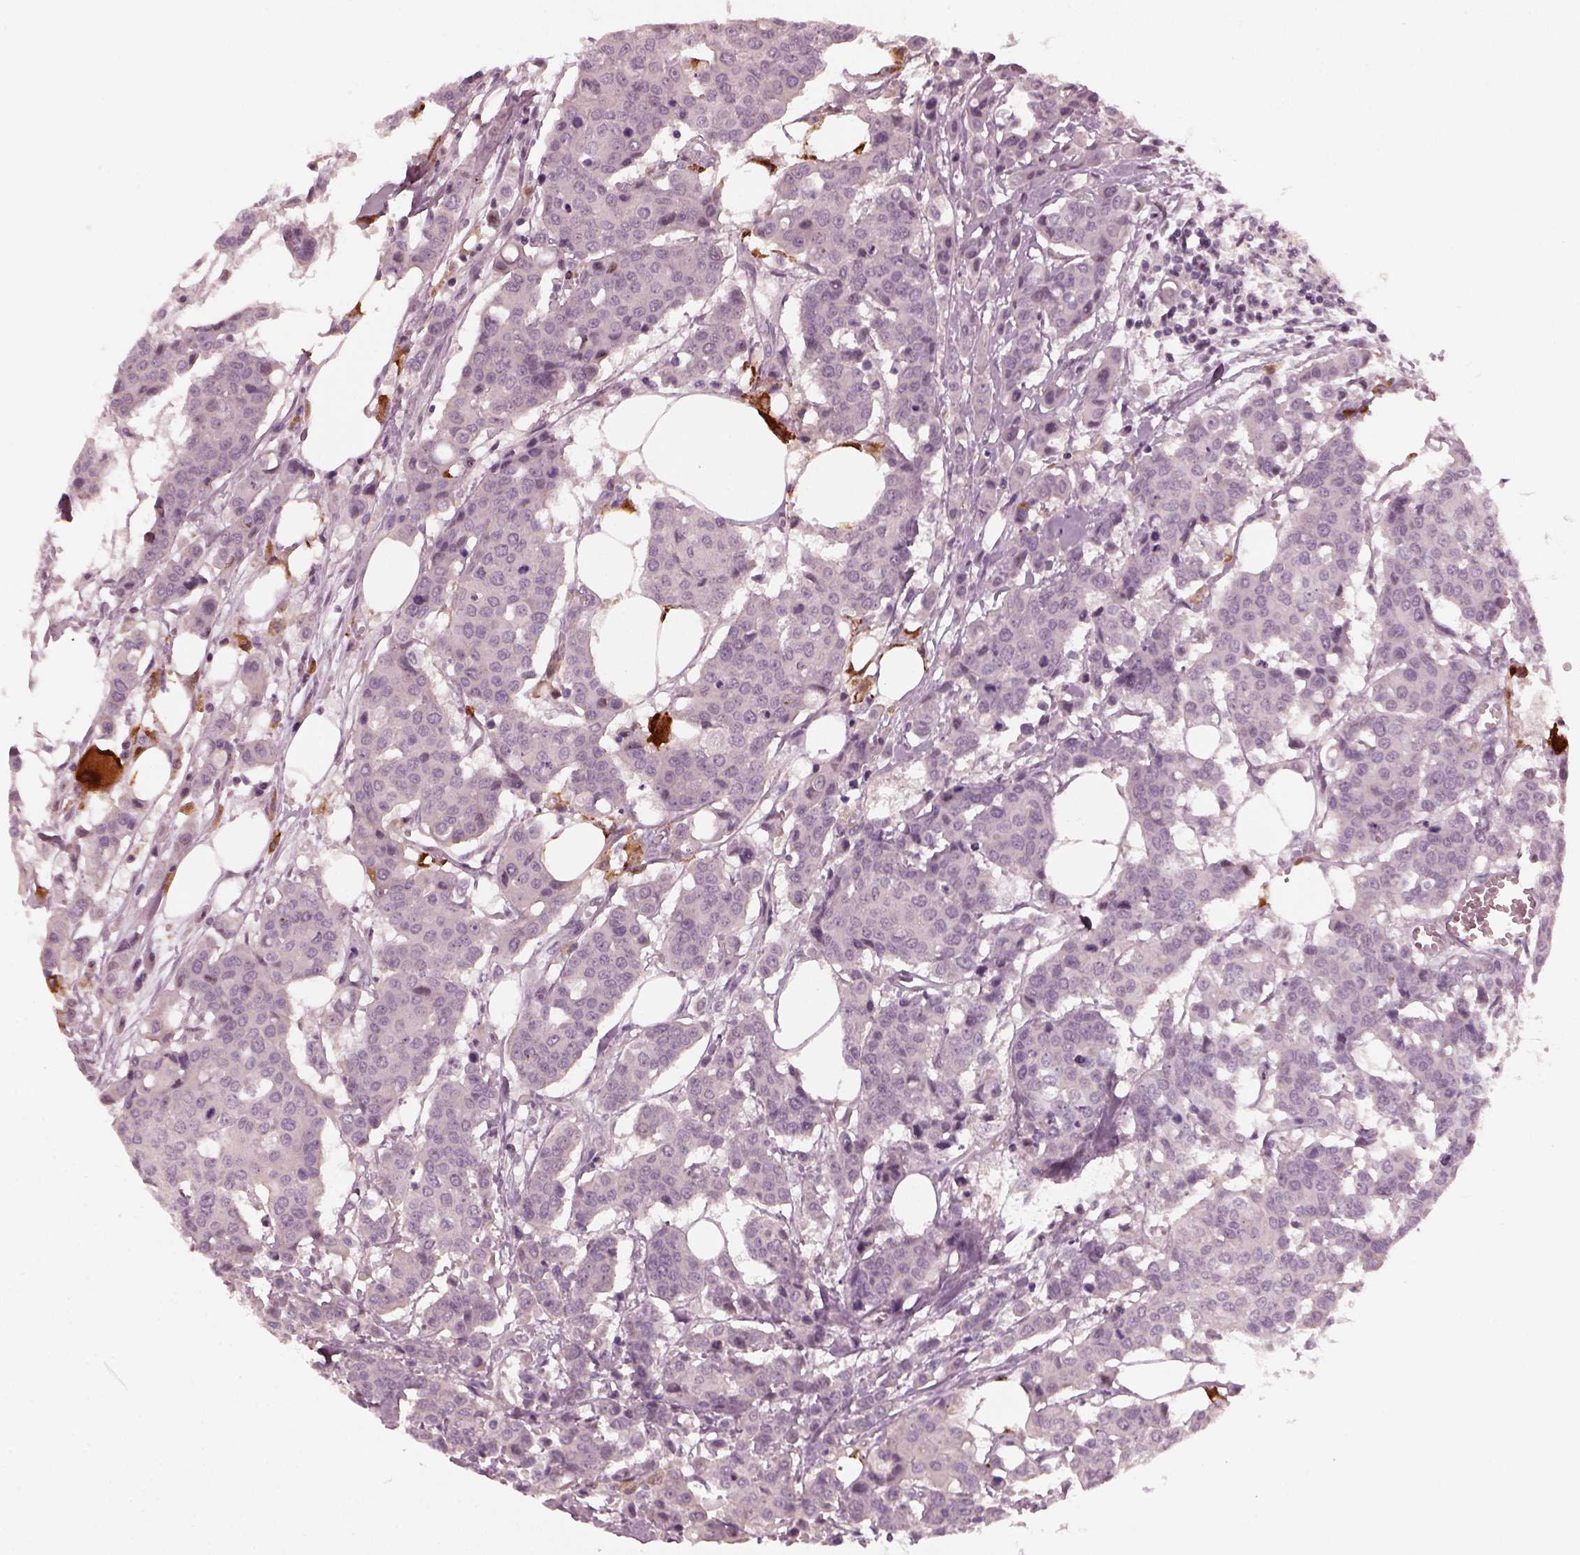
{"staining": {"intensity": "negative", "quantity": "none", "location": "none"}, "tissue": "carcinoid", "cell_type": "Tumor cells", "image_type": "cancer", "snomed": [{"axis": "morphology", "description": "Carcinoid, malignant, NOS"}, {"axis": "topography", "description": "Colon"}], "caption": "DAB immunohistochemical staining of carcinoid (malignant) reveals no significant positivity in tumor cells.", "gene": "CHIT1", "patient": {"sex": "male", "age": 81}}